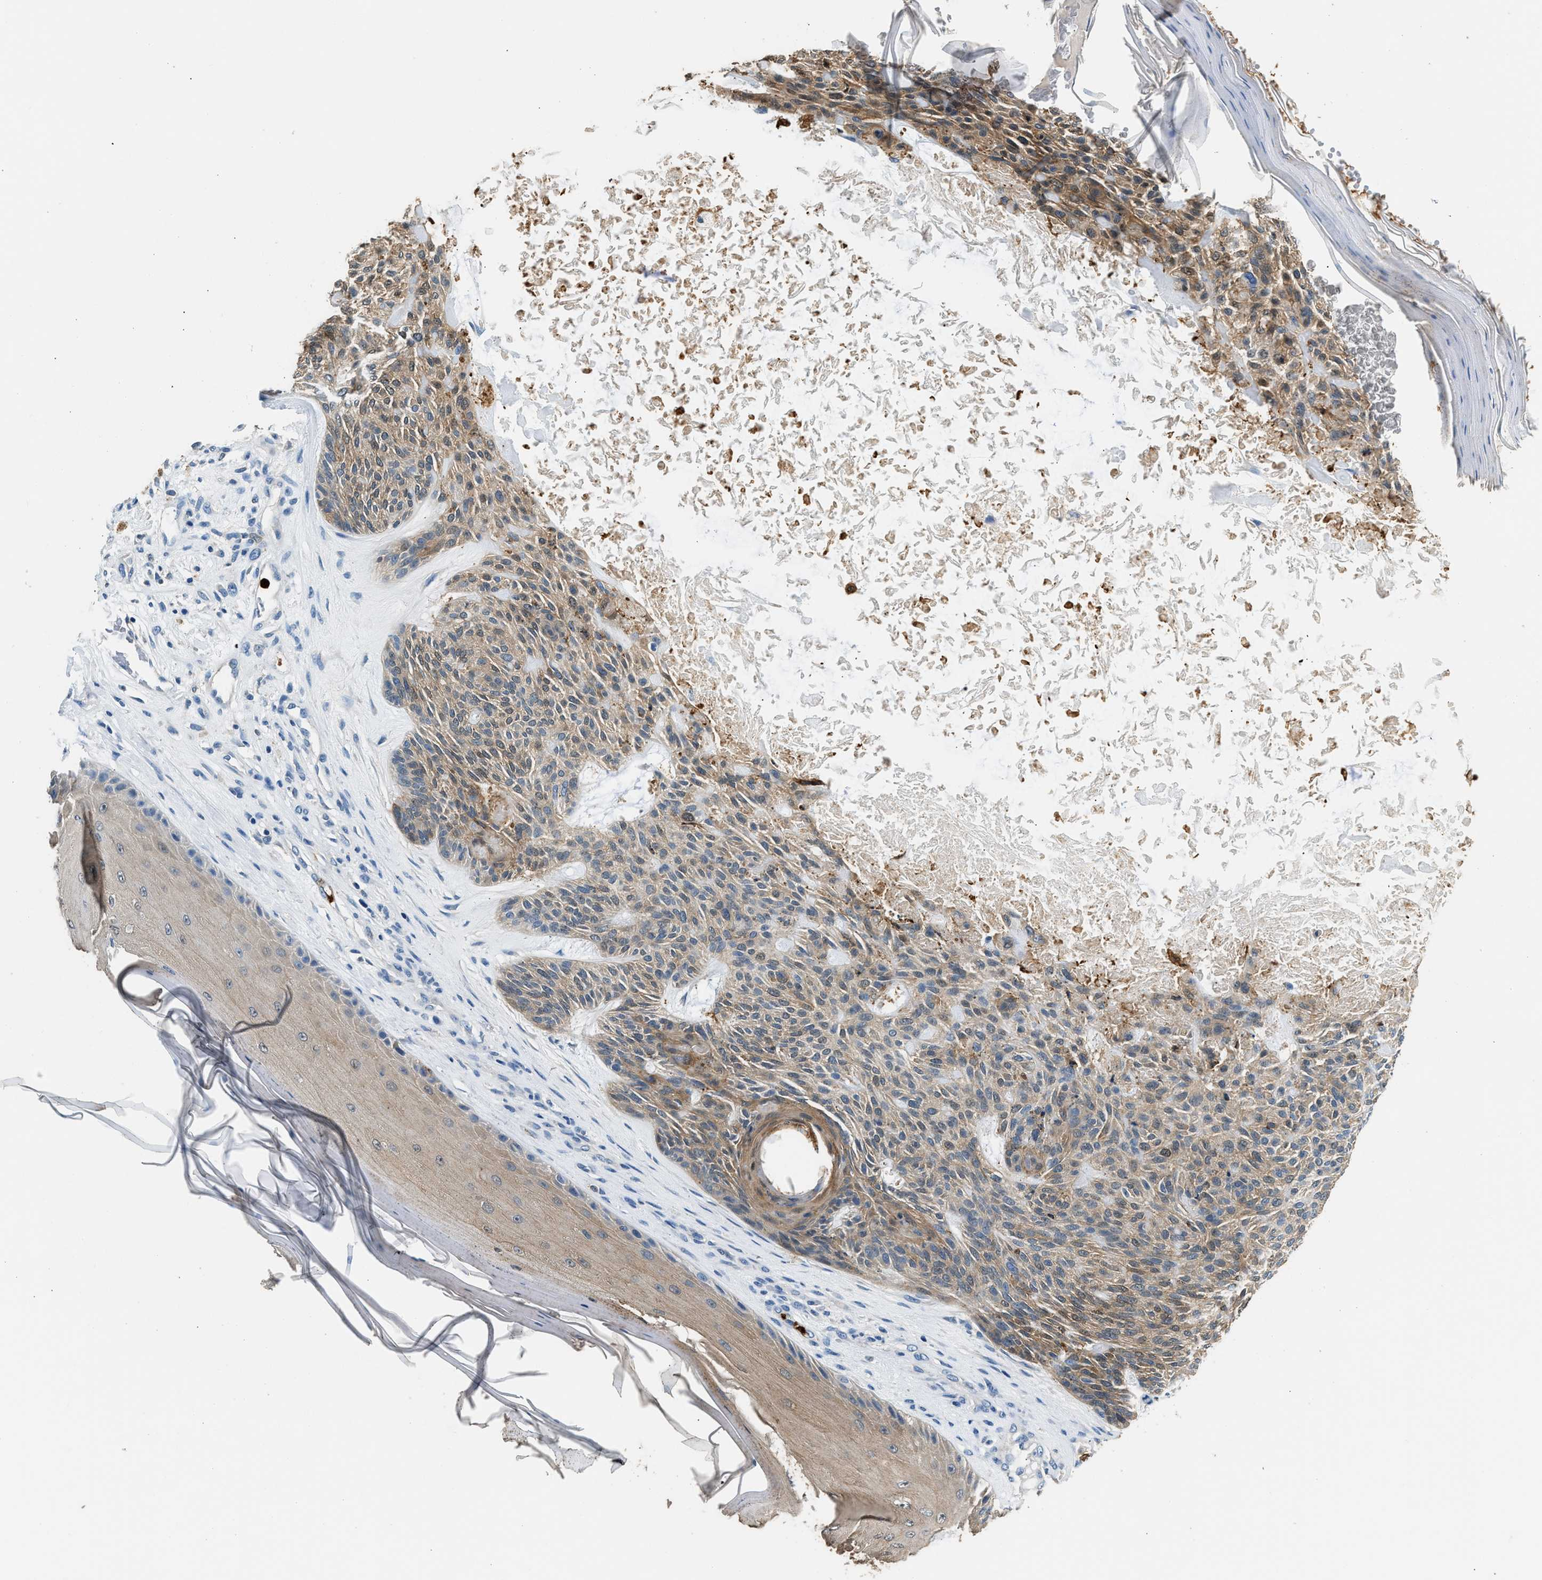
{"staining": {"intensity": "moderate", "quantity": "25%-75%", "location": "cytoplasmic/membranous"}, "tissue": "skin cancer", "cell_type": "Tumor cells", "image_type": "cancer", "snomed": [{"axis": "morphology", "description": "Basal cell carcinoma"}, {"axis": "topography", "description": "Skin"}], "caption": "Moderate cytoplasmic/membranous expression for a protein is present in approximately 25%-75% of tumor cells of skin cancer using IHC.", "gene": "ANXA3", "patient": {"sex": "male", "age": 55}}